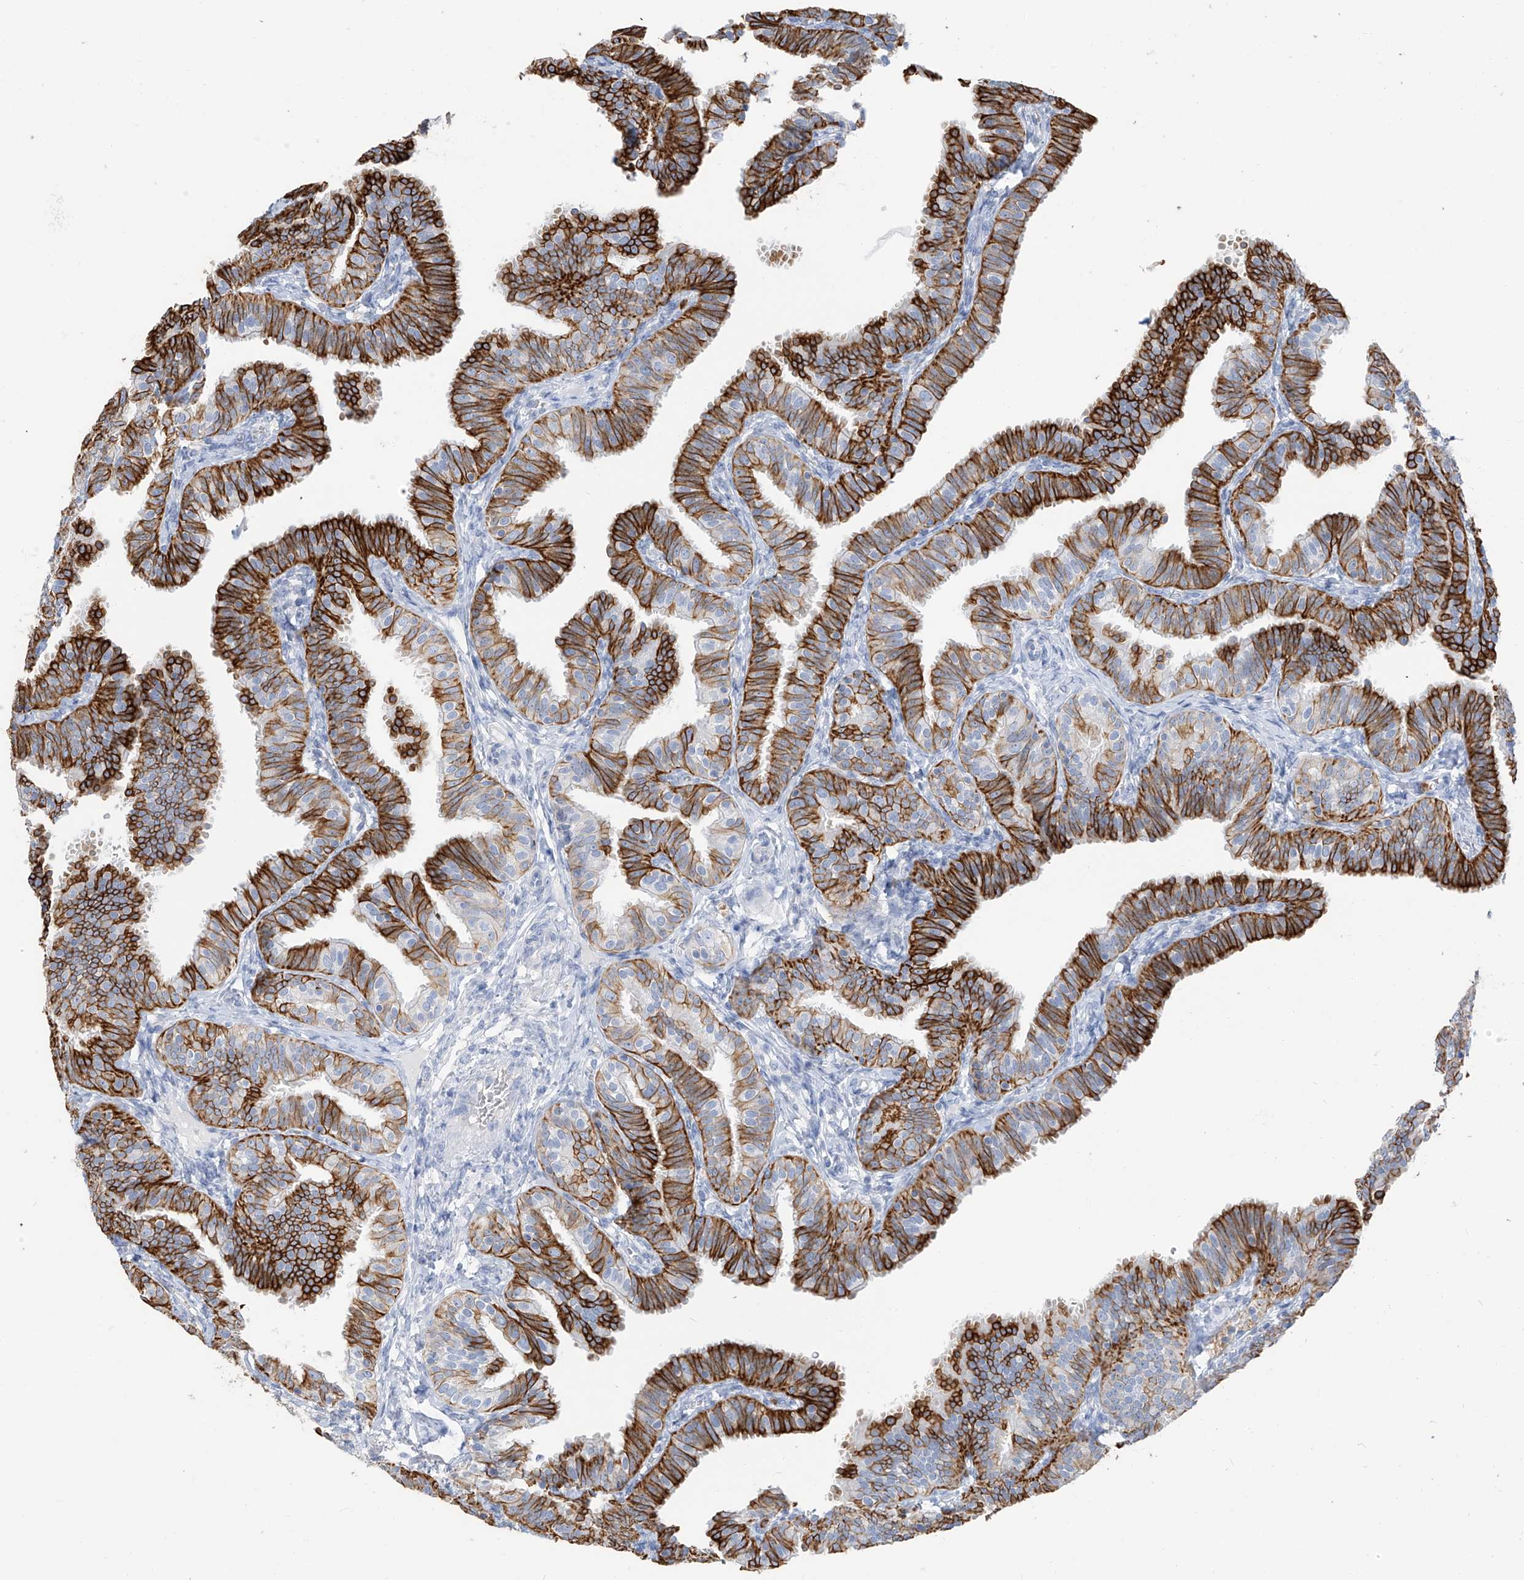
{"staining": {"intensity": "strong", "quantity": "25%-75%", "location": "cytoplasmic/membranous"}, "tissue": "fallopian tube", "cell_type": "Glandular cells", "image_type": "normal", "snomed": [{"axis": "morphology", "description": "Normal tissue, NOS"}, {"axis": "topography", "description": "Fallopian tube"}], "caption": "The micrograph demonstrates staining of unremarkable fallopian tube, revealing strong cytoplasmic/membranous protein expression (brown color) within glandular cells.", "gene": "PAFAH1B3", "patient": {"sex": "female", "age": 35}}